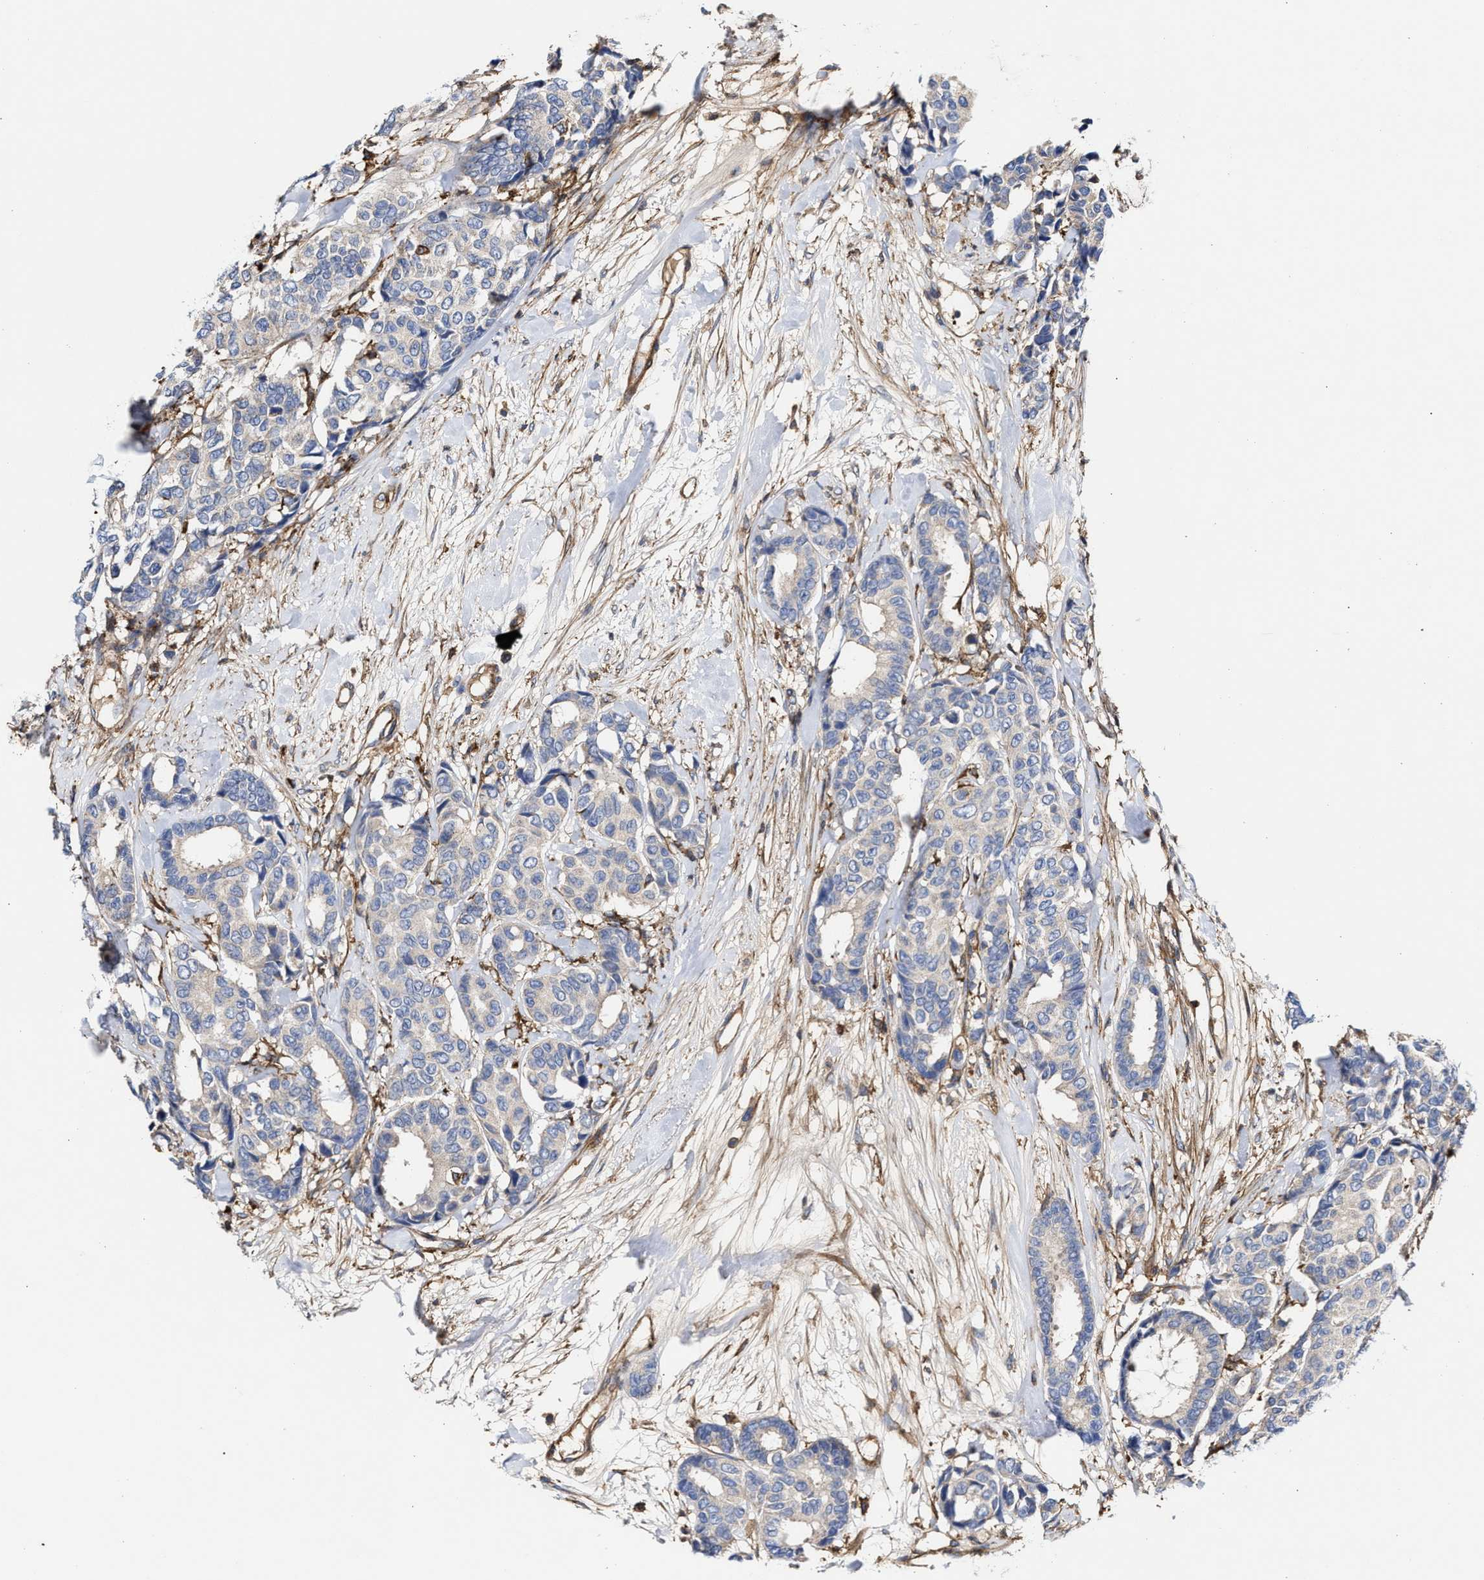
{"staining": {"intensity": "negative", "quantity": "none", "location": "none"}, "tissue": "breast cancer", "cell_type": "Tumor cells", "image_type": "cancer", "snomed": [{"axis": "morphology", "description": "Duct carcinoma"}, {"axis": "topography", "description": "Breast"}], "caption": "Tumor cells are negative for protein expression in human infiltrating ductal carcinoma (breast).", "gene": "HS3ST5", "patient": {"sex": "female", "age": 87}}